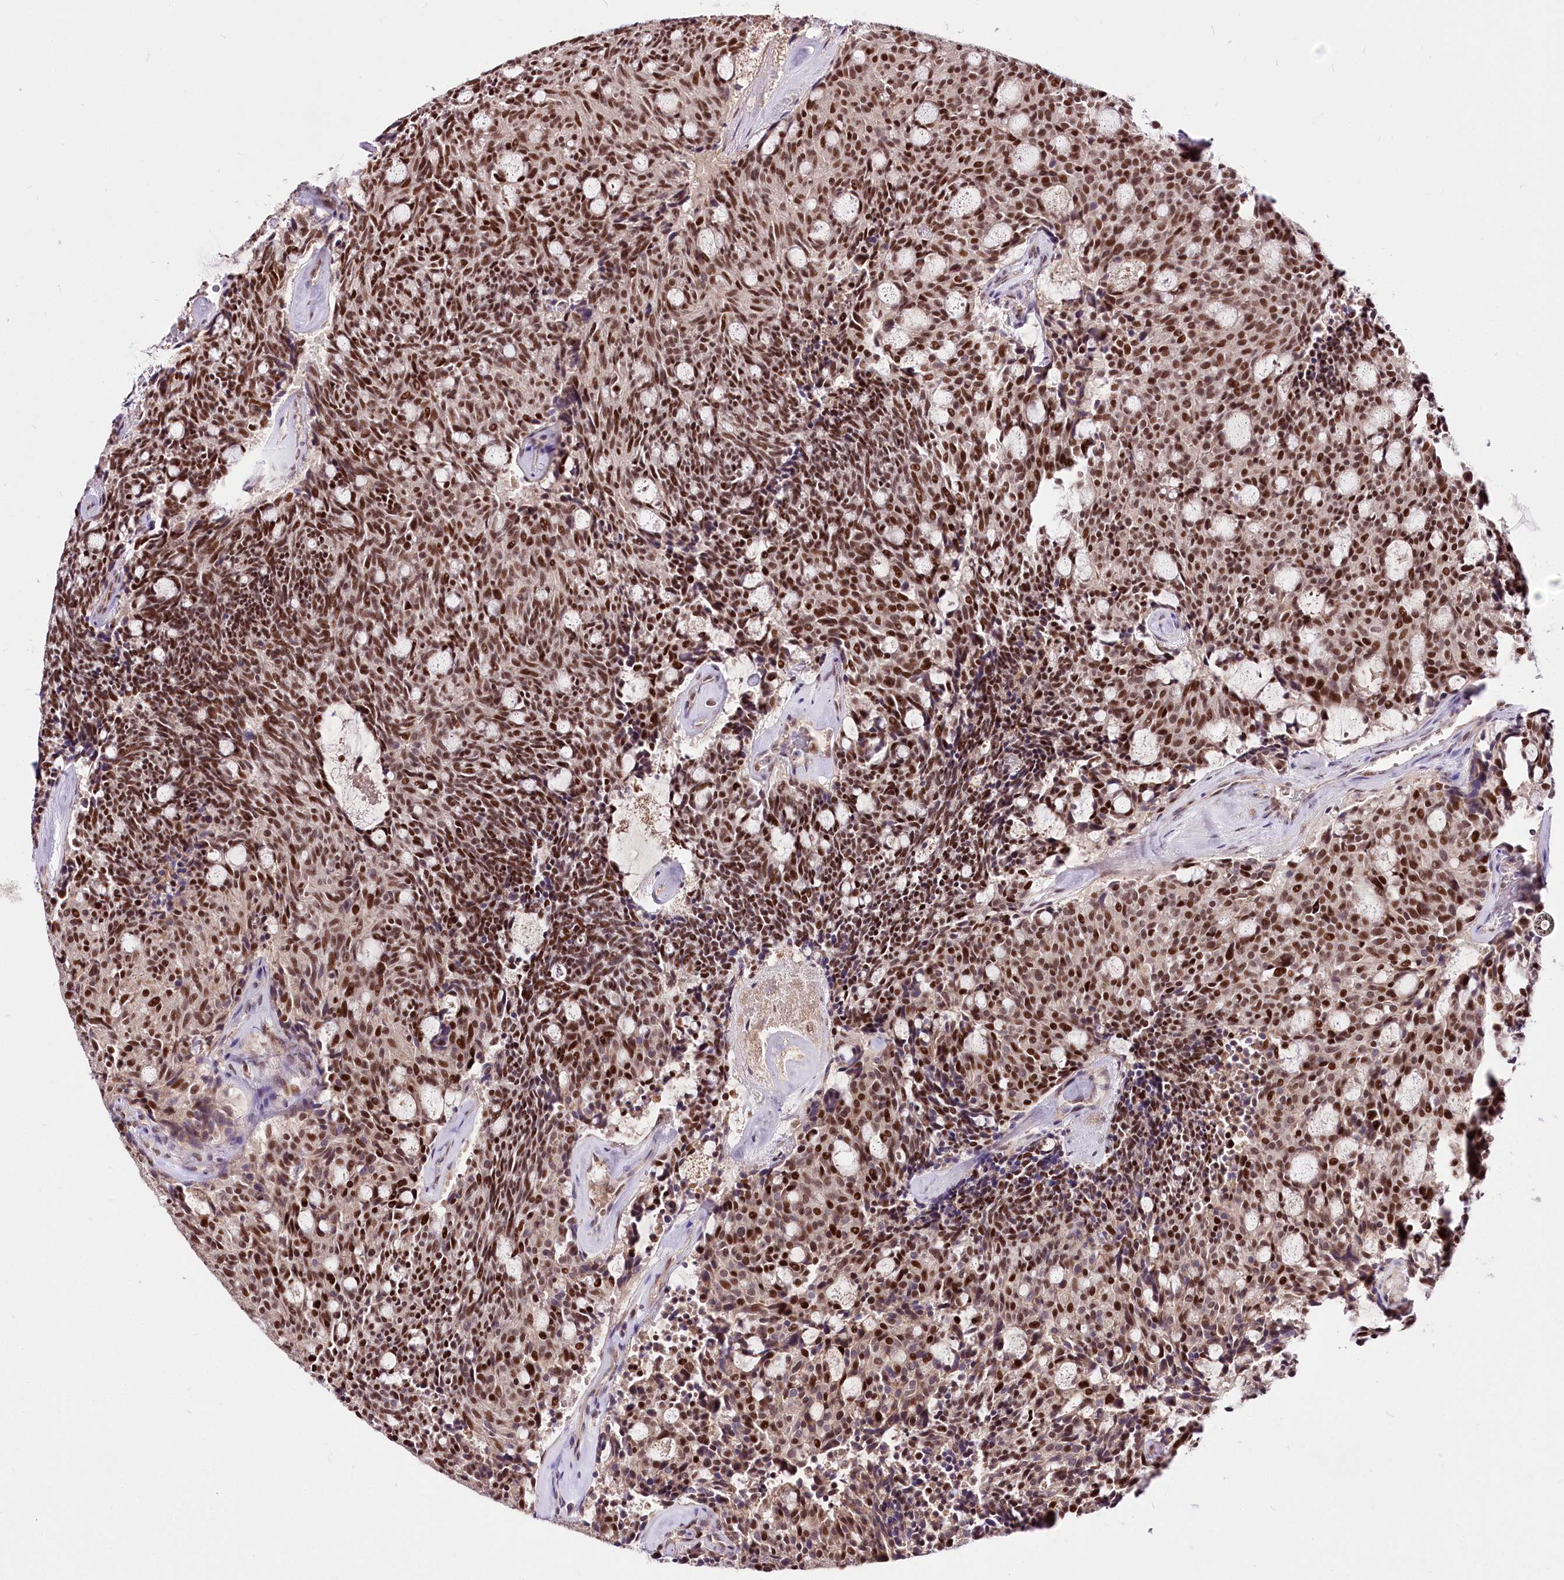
{"staining": {"intensity": "strong", "quantity": ">75%", "location": "nuclear"}, "tissue": "carcinoid", "cell_type": "Tumor cells", "image_type": "cancer", "snomed": [{"axis": "morphology", "description": "Carcinoid, malignant, NOS"}, {"axis": "topography", "description": "Pancreas"}], "caption": "The photomicrograph exhibits a brown stain indicating the presence of a protein in the nuclear of tumor cells in malignant carcinoid. Using DAB (3,3'-diaminobenzidine) (brown) and hematoxylin (blue) stains, captured at high magnification using brightfield microscopy.", "gene": "POLA2", "patient": {"sex": "female", "age": 54}}